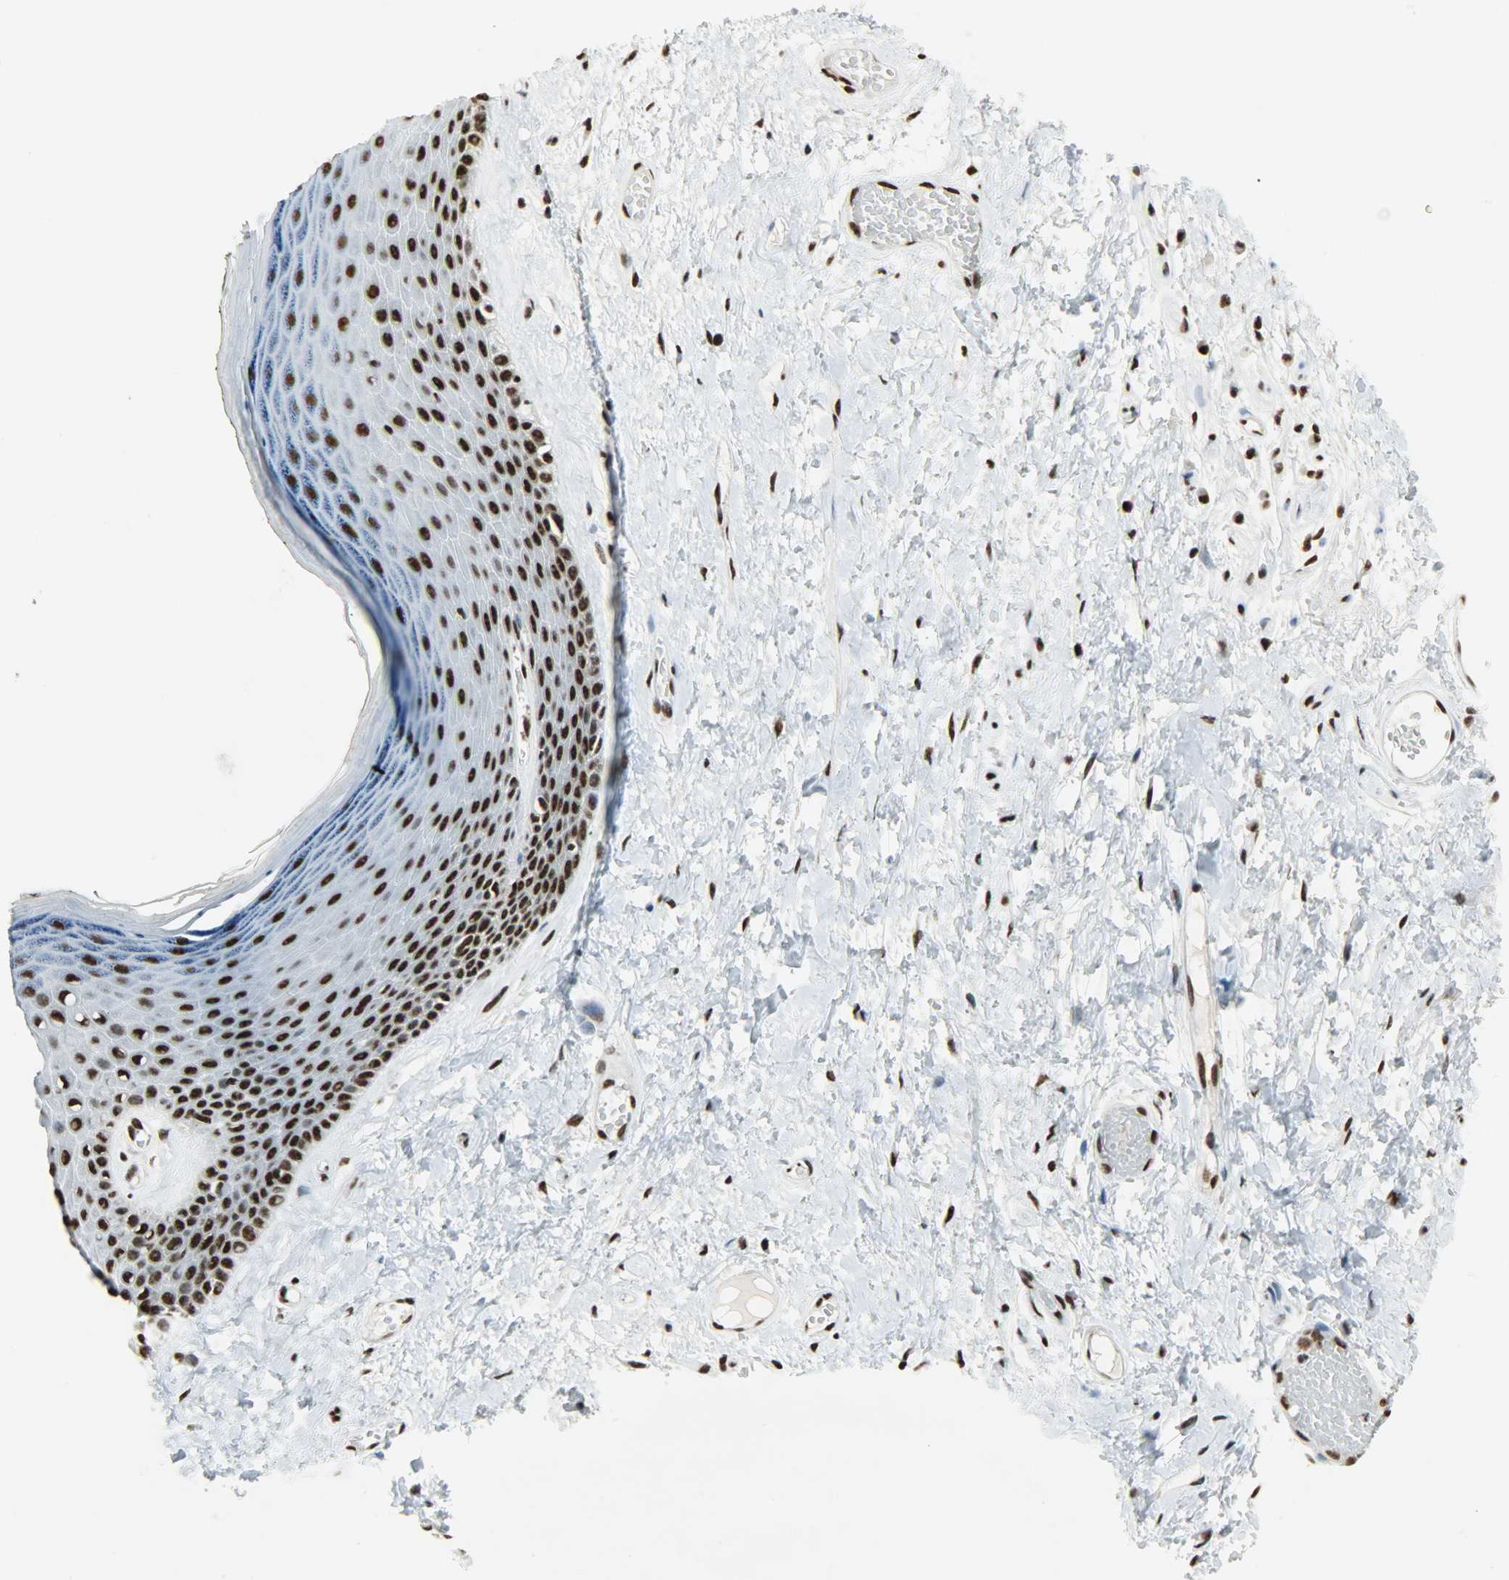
{"staining": {"intensity": "strong", "quantity": ">75%", "location": "nuclear"}, "tissue": "skin", "cell_type": "Epidermal cells", "image_type": "normal", "snomed": [{"axis": "morphology", "description": "Normal tissue, NOS"}, {"axis": "morphology", "description": "Inflammation, NOS"}, {"axis": "topography", "description": "Vulva"}], "caption": "Protein staining by immunohistochemistry (IHC) displays strong nuclear expression in approximately >75% of epidermal cells in benign skin. Immunohistochemistry stains the protein of interest in brown and the nuclei are stained blue.", "gene": "SNRPA", "patient": {"sex": "female", "age": 84}}